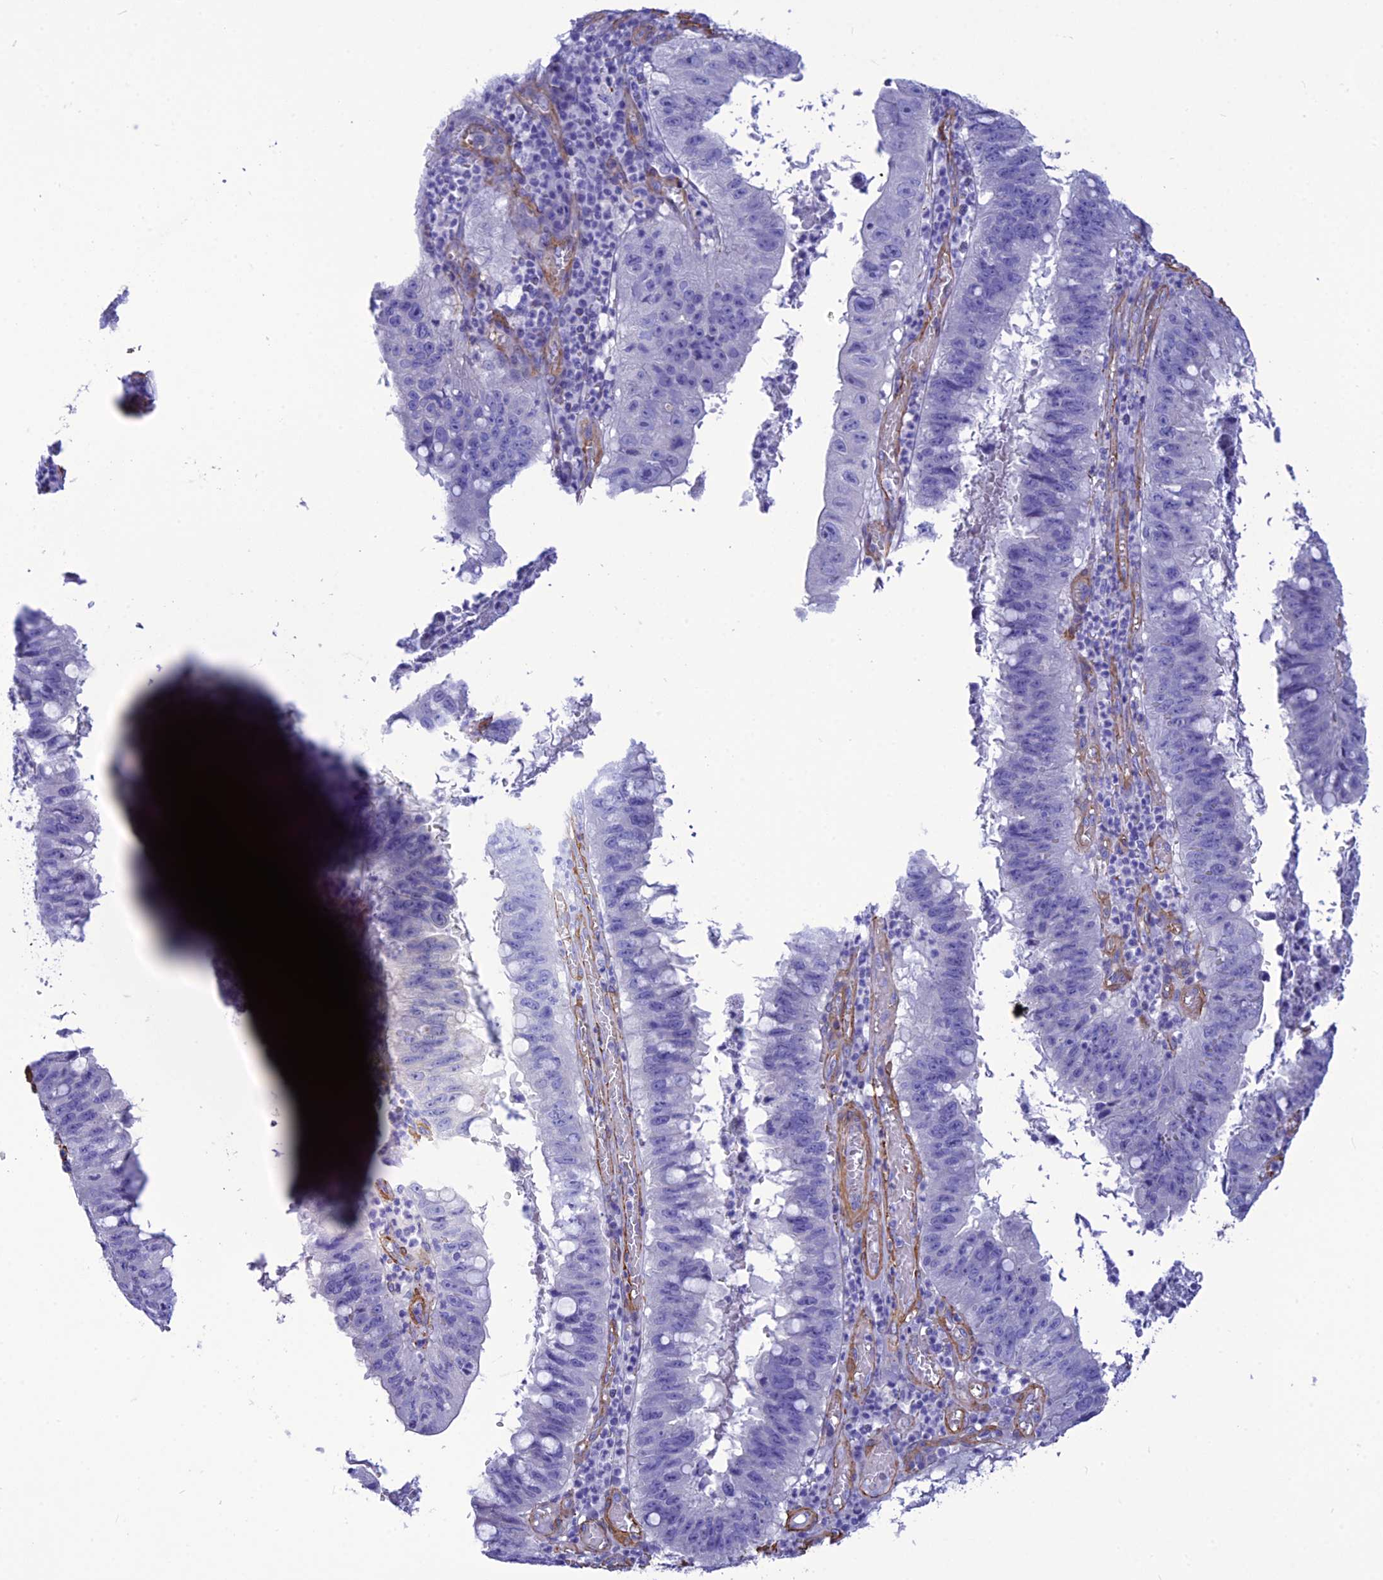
{"staining": {"intensity": "negative", "quantity": "none", "location": "none"}, "tissue": "stomach cancer", "cell_type": "Tumor cells", "image_type": "cancer", "snomed": [{"axis": "morphology", "description": "Adenocarcinoma, NOS"}, {"axis": "topography", "description": "Stomach"}], "caption": "Tumor cells show no significant protein staining in adenocarcinoma (stomach).", "gene": "NKD1", "patient": {"sex": "male", "age": 59}}